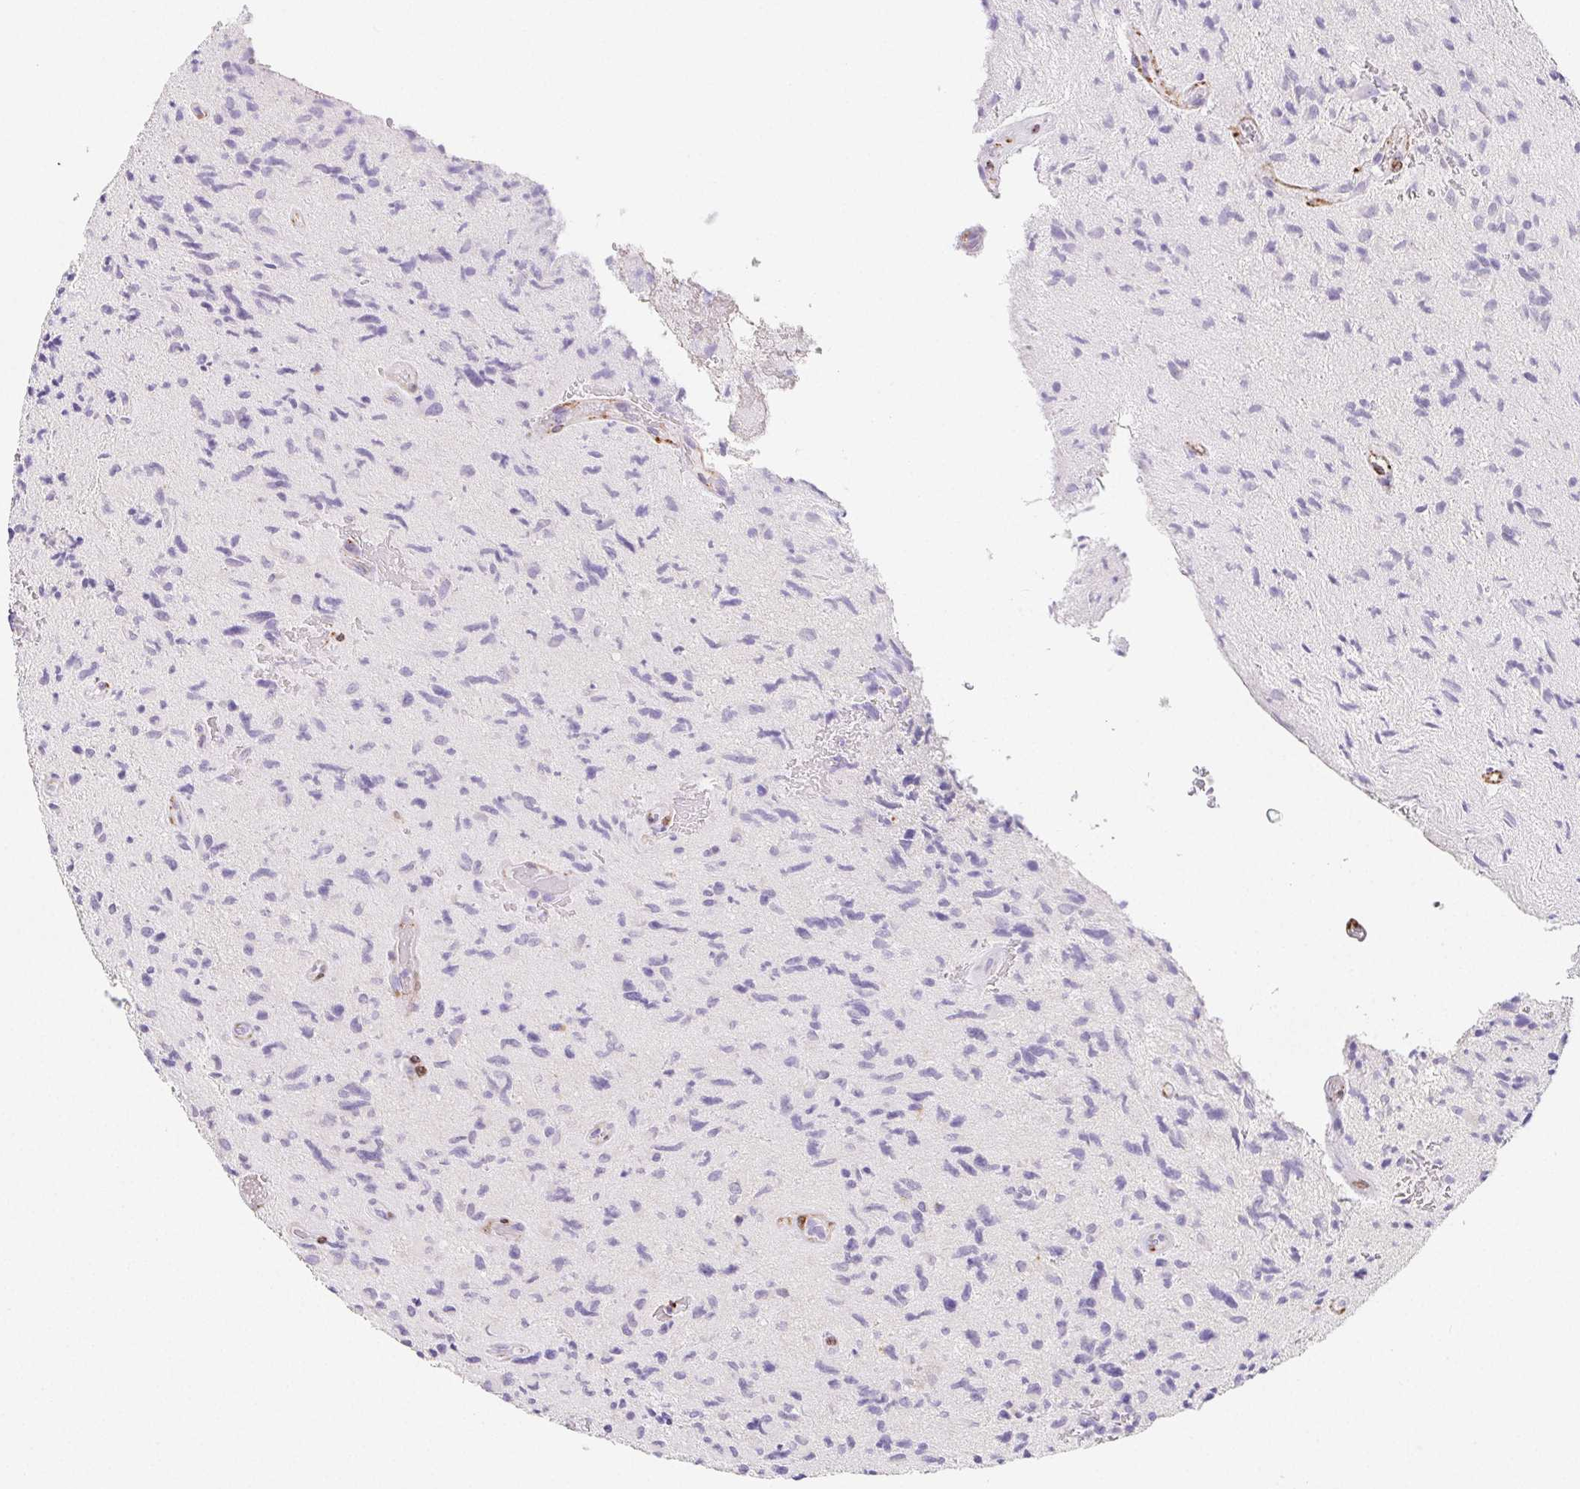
{"staining": {"intensity": "negative", "quantity": "none", "location": "none"}, "tissue": "glioma", "cell_type": "Tumor cells", "image_type": "cancer", "snomed": [{"axis": "morphology", "description": "Glioma, malignant, High grade"}, {"axis": "topography", "description": "Brain"}], "caption": "This is a photomicrograph of immunohistochemistry (IHC) staining of malignant glioma (high-grade), which shows no positivity in tumor cells.", "gene": "HRC", "patient": {"sex": "male", "age": 54}}